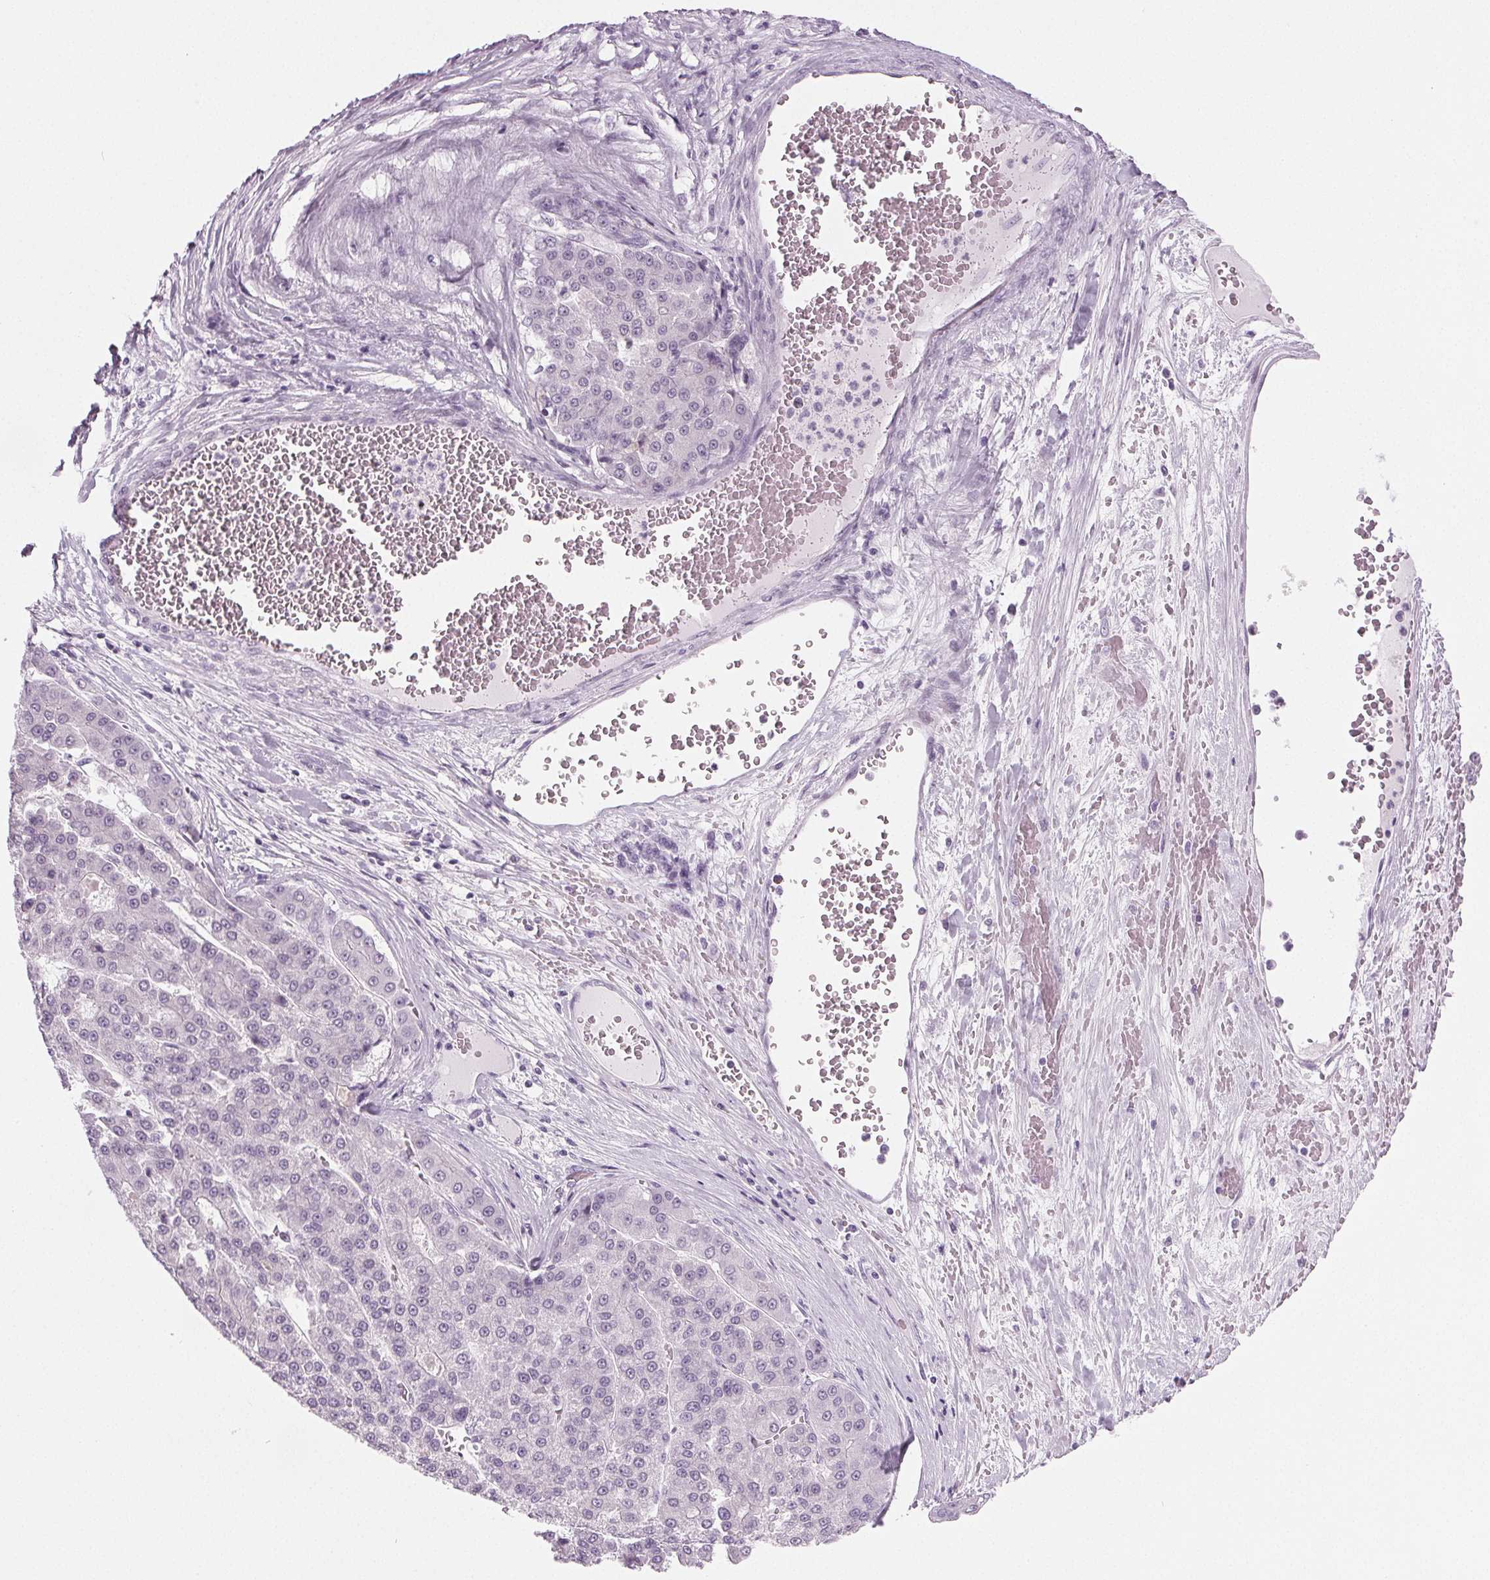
{"staining": {"intensity": "negative", "quantity": "none", "location": "none"}, "tissue": "liver cancer", "cell_type": "Tumor cells", "image_type": "cancer", "snomed": [{"axis": "morphology", "description": "Carcinoma, Hepatocellular, NOS"}, {"axis": "topography", "description": "Liver"}], "caption": "DAB (3,3'-diaminobenzidine) immunohistochemical staining of human liver hepatocellular carcinoma reveals no significant expression in tumor cells. The staining was performed using DAB (3,3'-diaminobenzidine) to visualize the protein expression in brown, while the nuclei were stained in blue with hematoxylin (Magnification: 20x).", "gene": "IGF2BP1", "patient": {"sex": "male", "age": 70}}